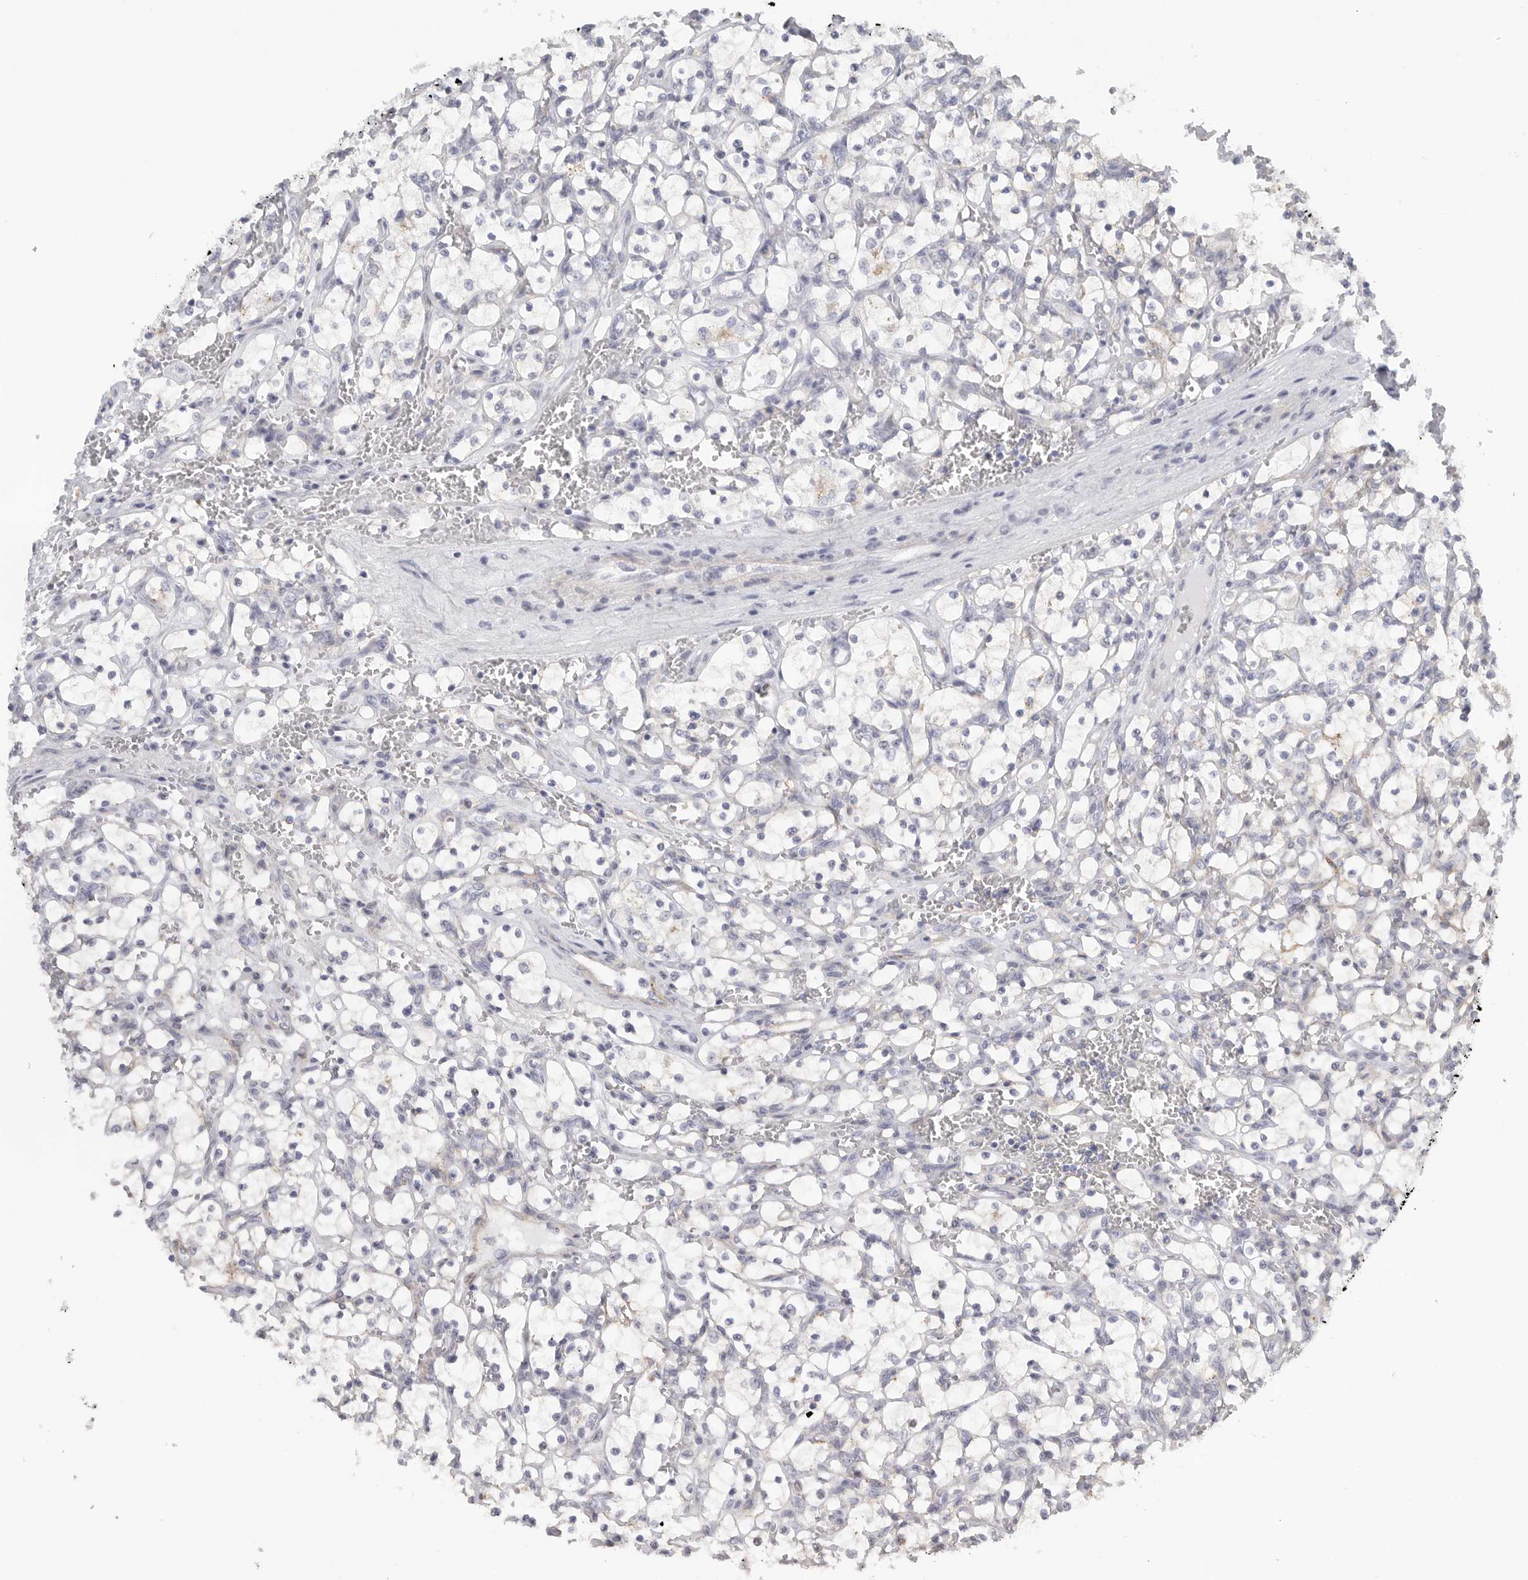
{"staining": {"intensity": "negative", "quantity": "none", "location": "none"}, "tissue": "renal cancer", "cell_type": "Tumor cells", "image_type": "cancer", "snomed": [{"axis": "morphology", "description": "Adenocarcinoma, NOS"}, {"axis": "topography", "description": "Kidney"}], "caption": "Protein analysis of renal adenocarcinoma displays no significant expression in tumor cells.", "gene": "TNR", "patient": {"sex": "female", "age": 69}}